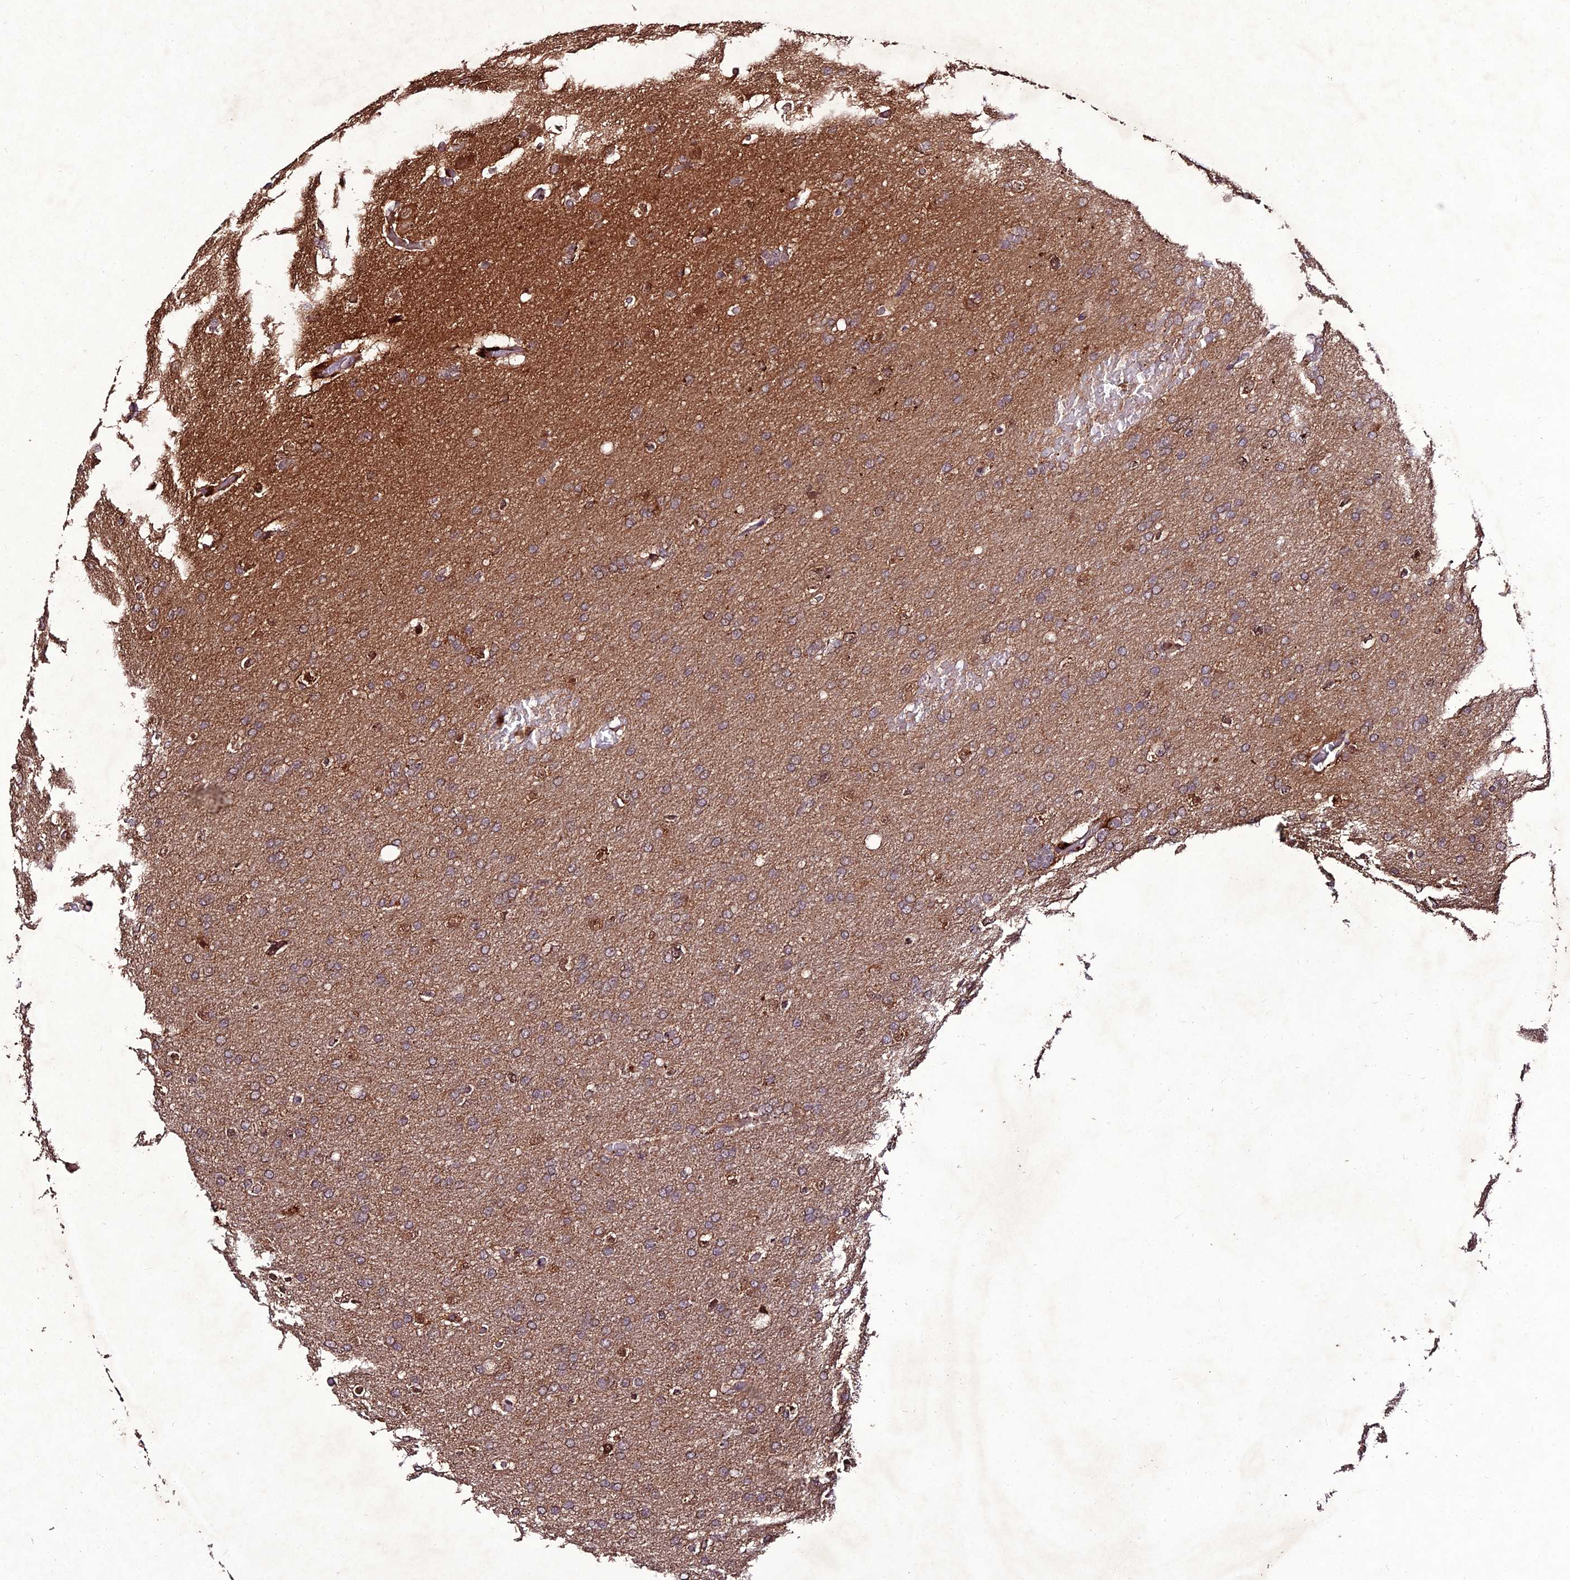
{"staining": {"intensity": "moderate", "quantity": ">75%", "location": "cytoplasmic/membranous"}, "tissue": "glioma", "cell_type": "Tumor cells", "image_type": "cancer", "snomed": [{"axis": "morphology", "description": "Glioma, malignant, High grade"}, {"axis": "topography", "description": "Cerebral cortex"}], "caption": "Moderate cytoplasmic/membranous protein expression is identified in approximately >75% of tumor cells in glioma.", "gene": "ZNF766", "patient": {"sex": "female", "age": 36}}